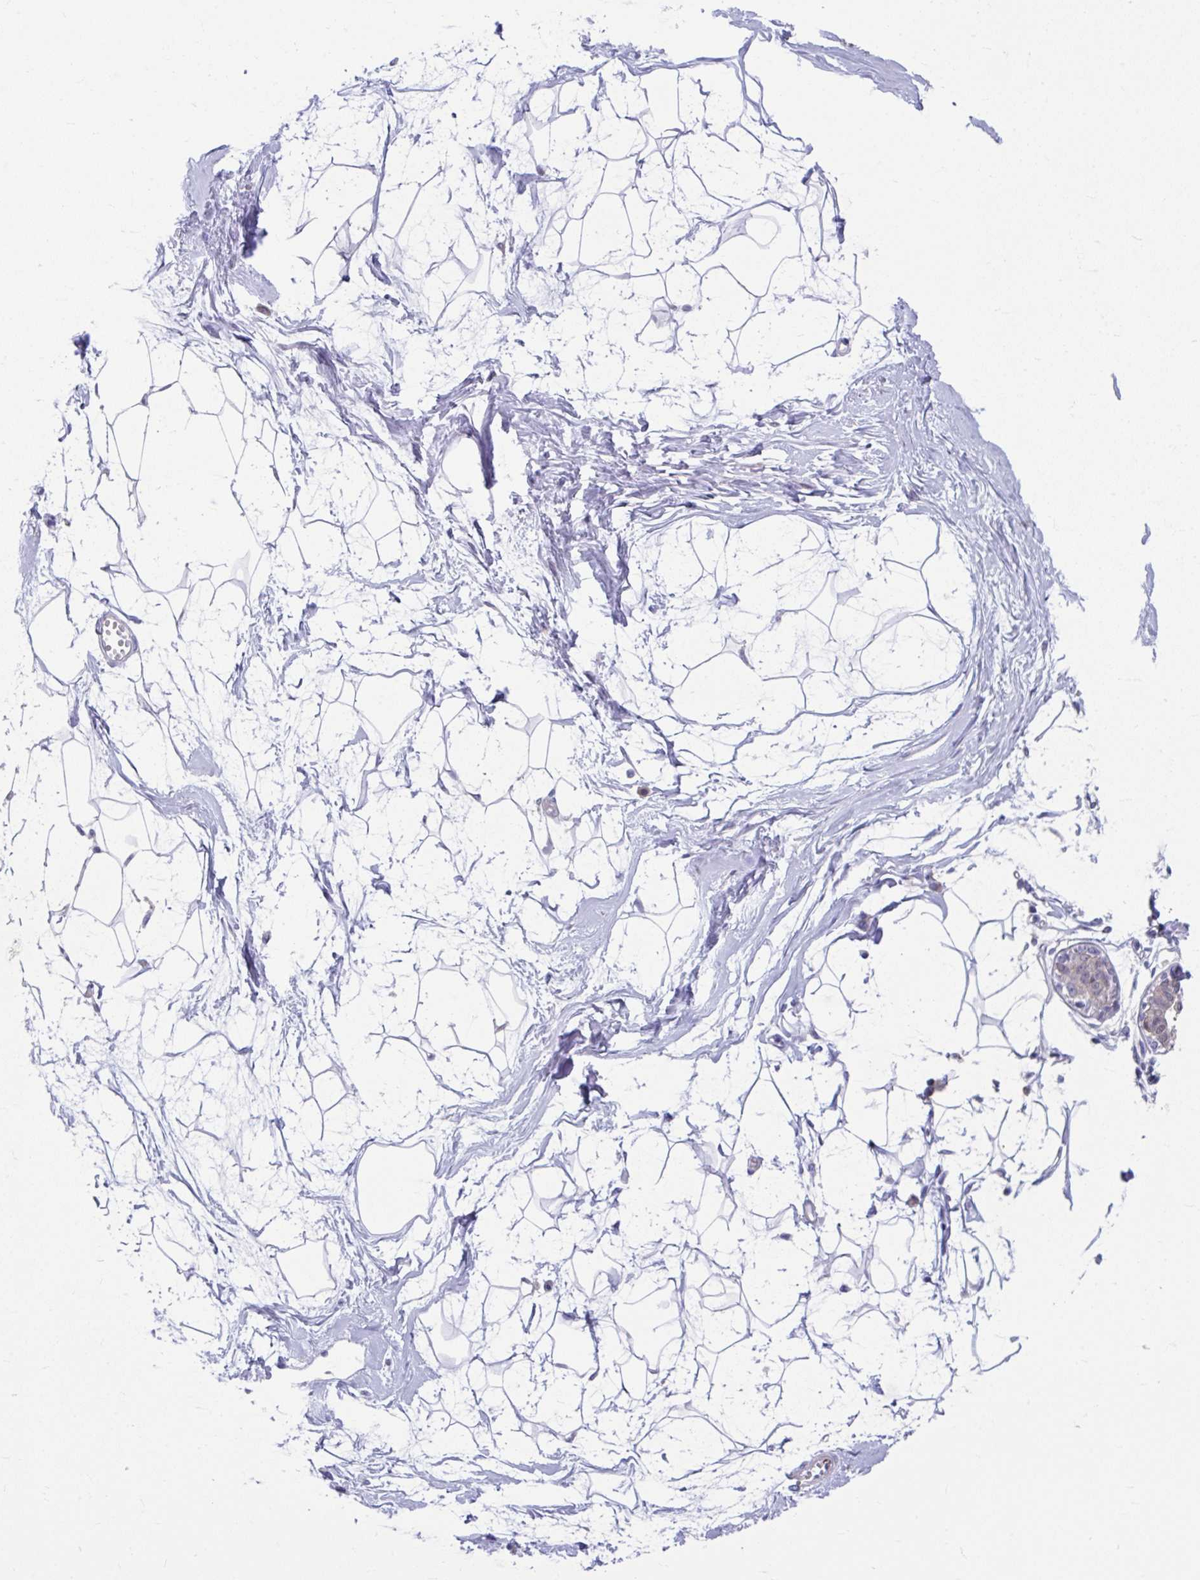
{"staining": {"intensity": "negative", "quantity": "none", "location": "none"}, "tissue": "breast", "cell_type": "Adipocytes", "image_type": "normal", "snomed": [{"axis": "morphology", "description": "Normal tissue, NOS"}, {"axis": "topography", "description": "Breast"}], "caption": "Immunohistochemical staining of unremarkable human breast exhibits no significant staining in adipocytes. (Brightfield microscopy of DAB IHC at high magnification).", "gene": "PCDHB7", "patient": {"sex": "female", "age": 45}}